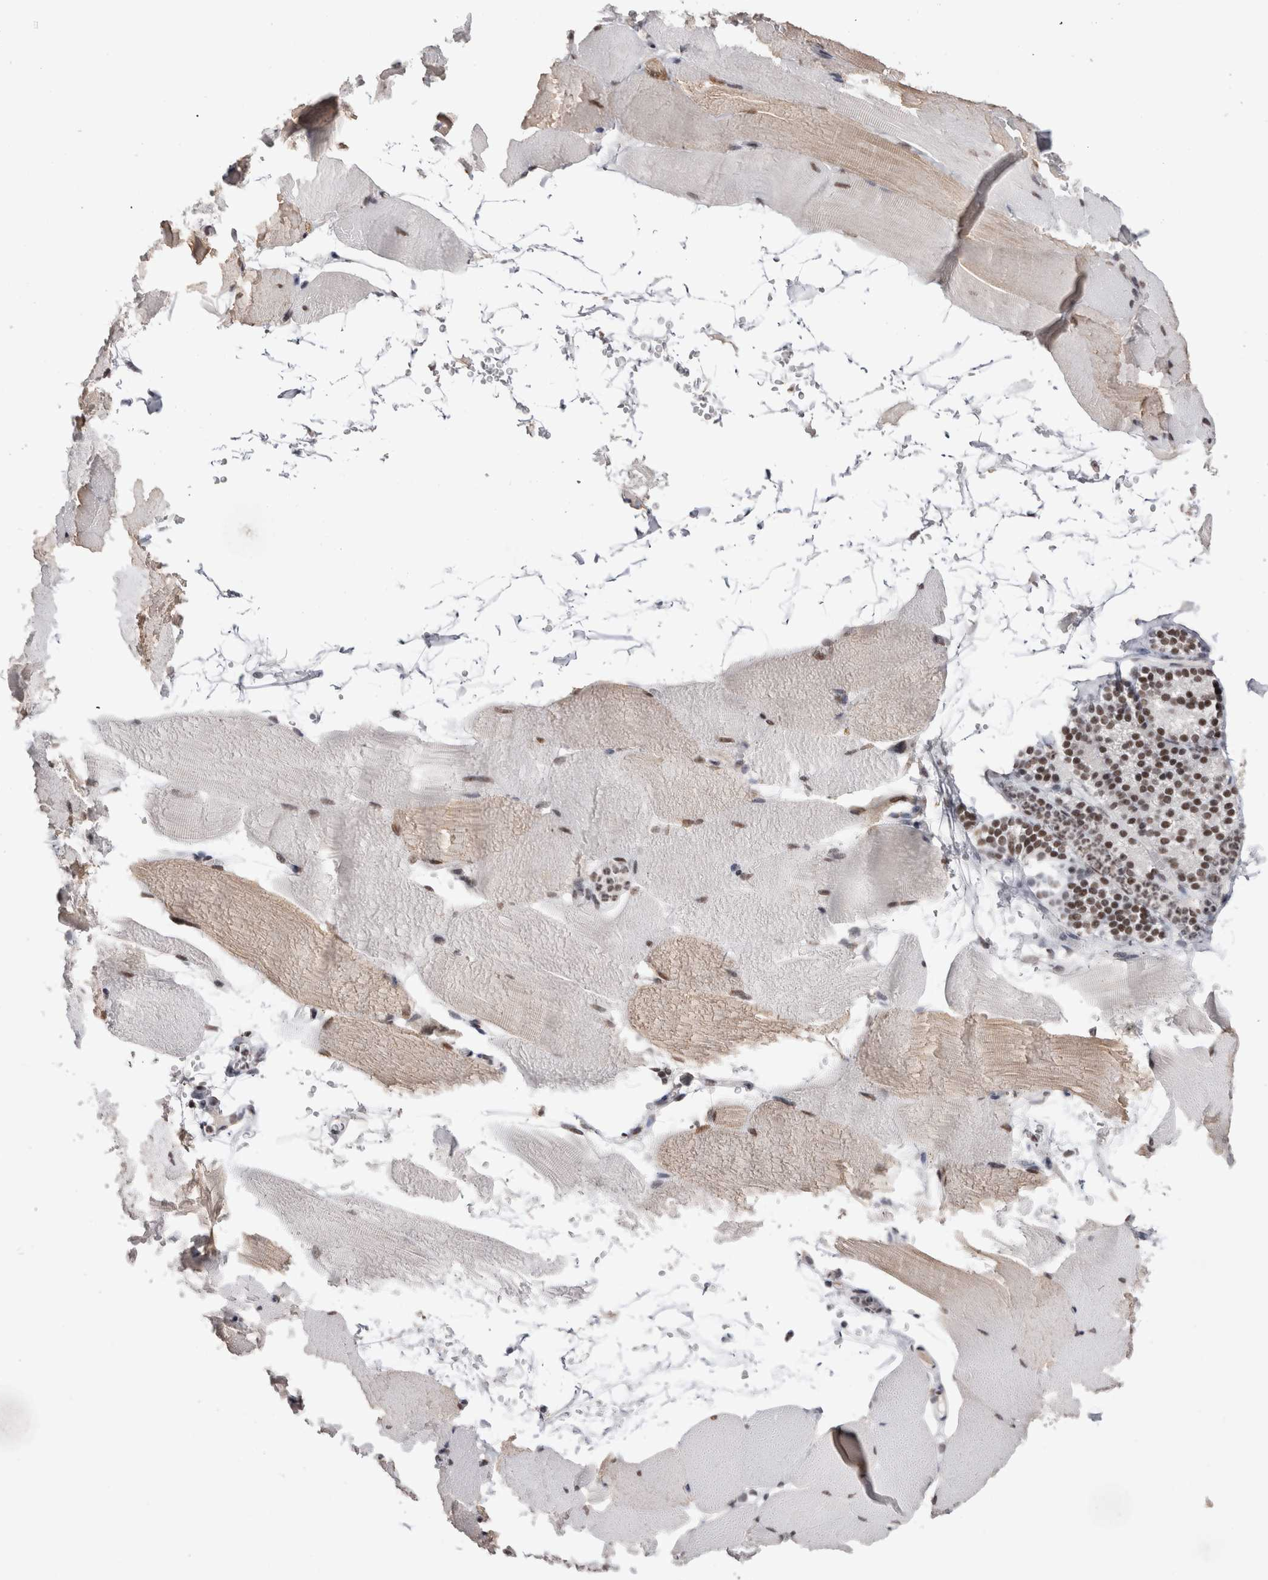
{"staining": {"intensity": "moderate", "quantity": ">75%", "location": "cytoplasmic/membranous,nuclear"}, "tissue": "skeletal muscle", "cell_type": "Myocytes", "image_type": "normal", "snomed": [{"axis": "morphology", "description": "Normal tissue, NOS"}, {"axis": "topography", "description": "Skeletal muscle"}, {"axis": "topography", "description": "Parathyroid gland"}], "caption": "Immunohistochemistry (IHC) image of normal skeletal muscle: human skeletal muscle stained using immunohistochemistry (IHC) exhibits medium levels of moderate protein expression localized specifically in the cytoplasmic/membranous,nuclear of myocytes, appearing as a cytoplasmic/membranous,nuclear brown color.", "gene": "SMC1A", "patient": {"sex": "female", "age": 37}}